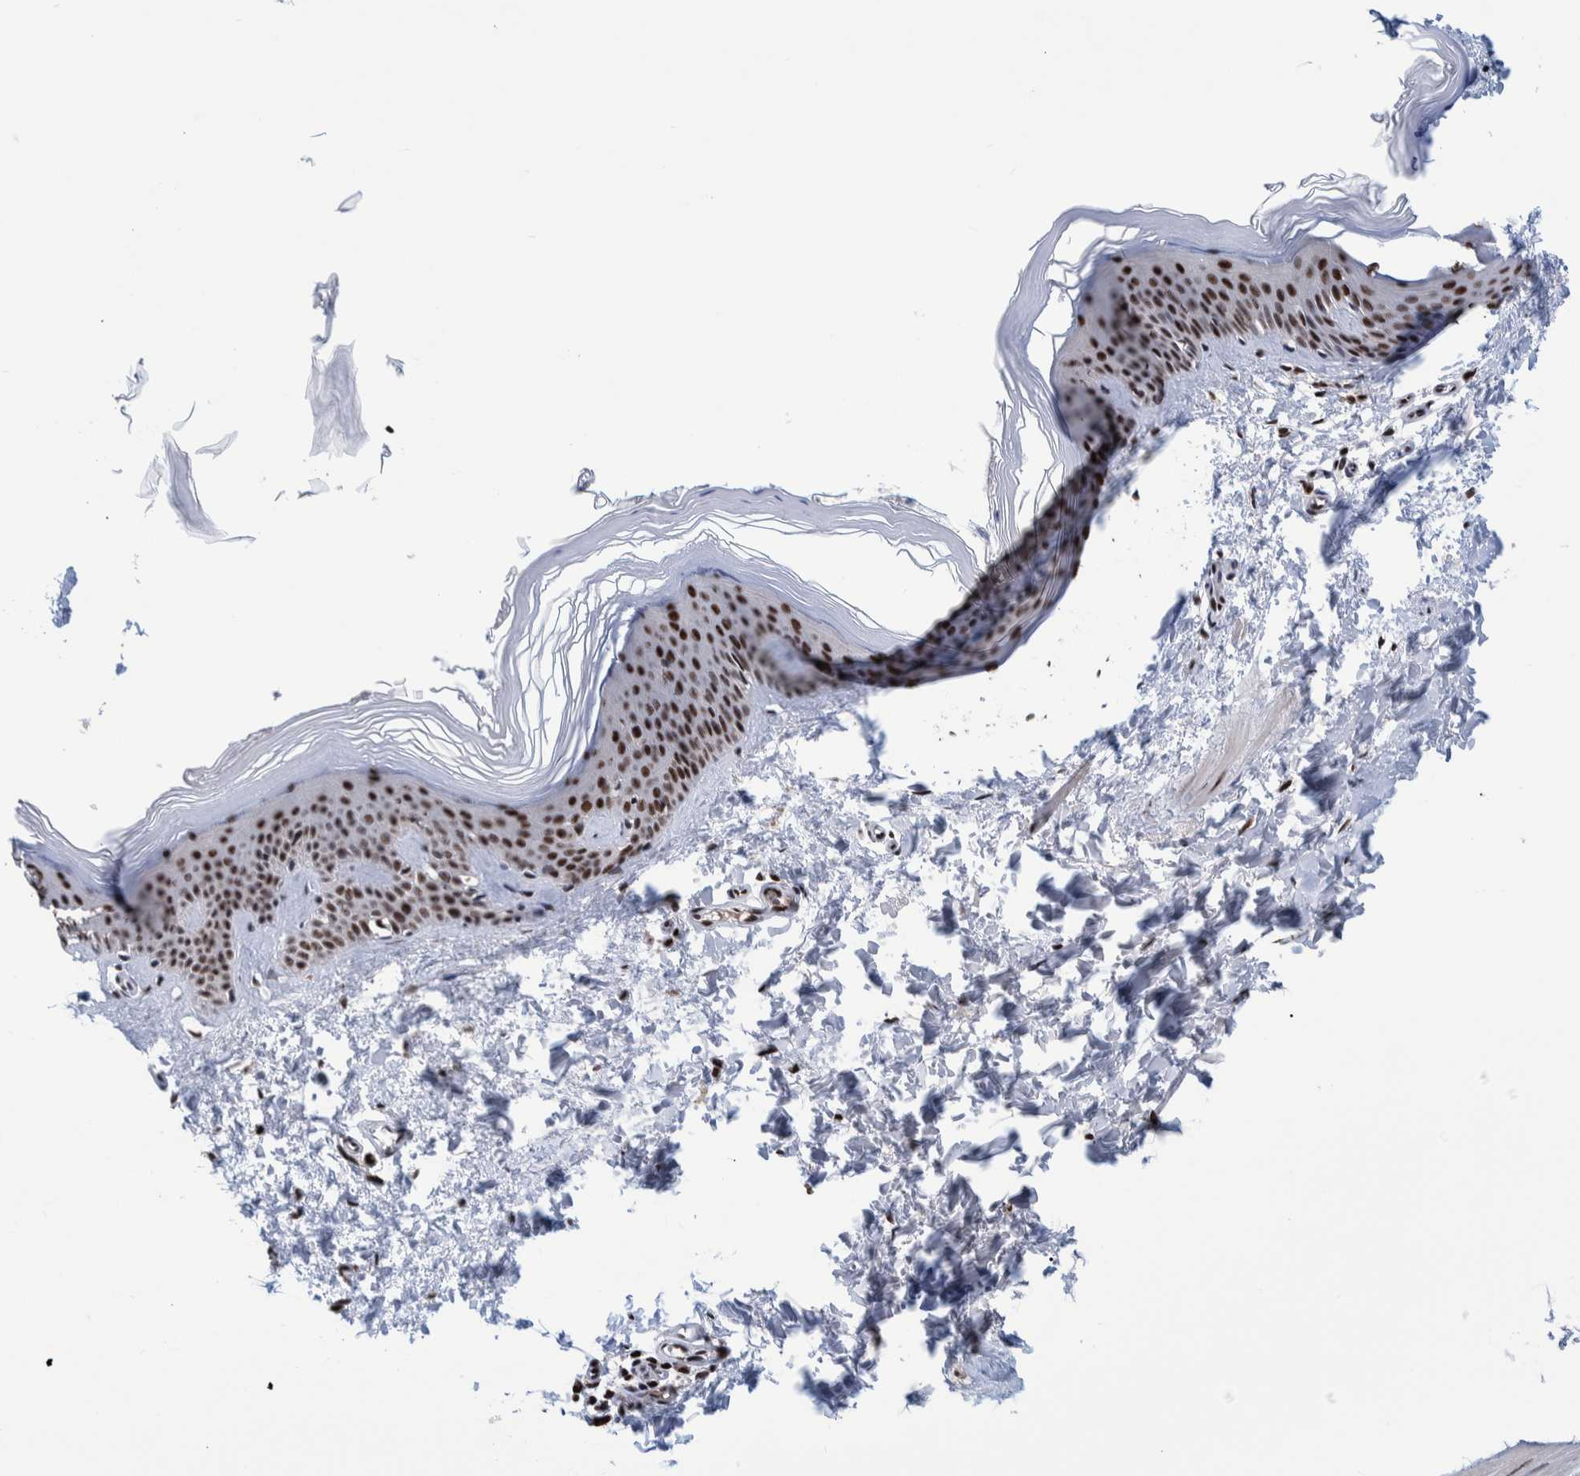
{"staining": {"intensity": "strong", "quantity": ">75%", "location": "nuclear"}, "tissue": "skin", "cell_type": "Fibroblasts", "image_type": "normal", "snomed": [{"axis": "morphology", "description": "Normal tissue, NOS"}, {"axis": "topography", "description": "Skin"}], "caption": "Immunohistochemical staining of normal skin shows high levels of strong nuclear positivity in approximately >75% of fibroblasts. (DAB = brown stain, brightfield microscopy at high magnification).", "gene": "EFTUD2", "patient": {"sex": "female", "age": 27}}